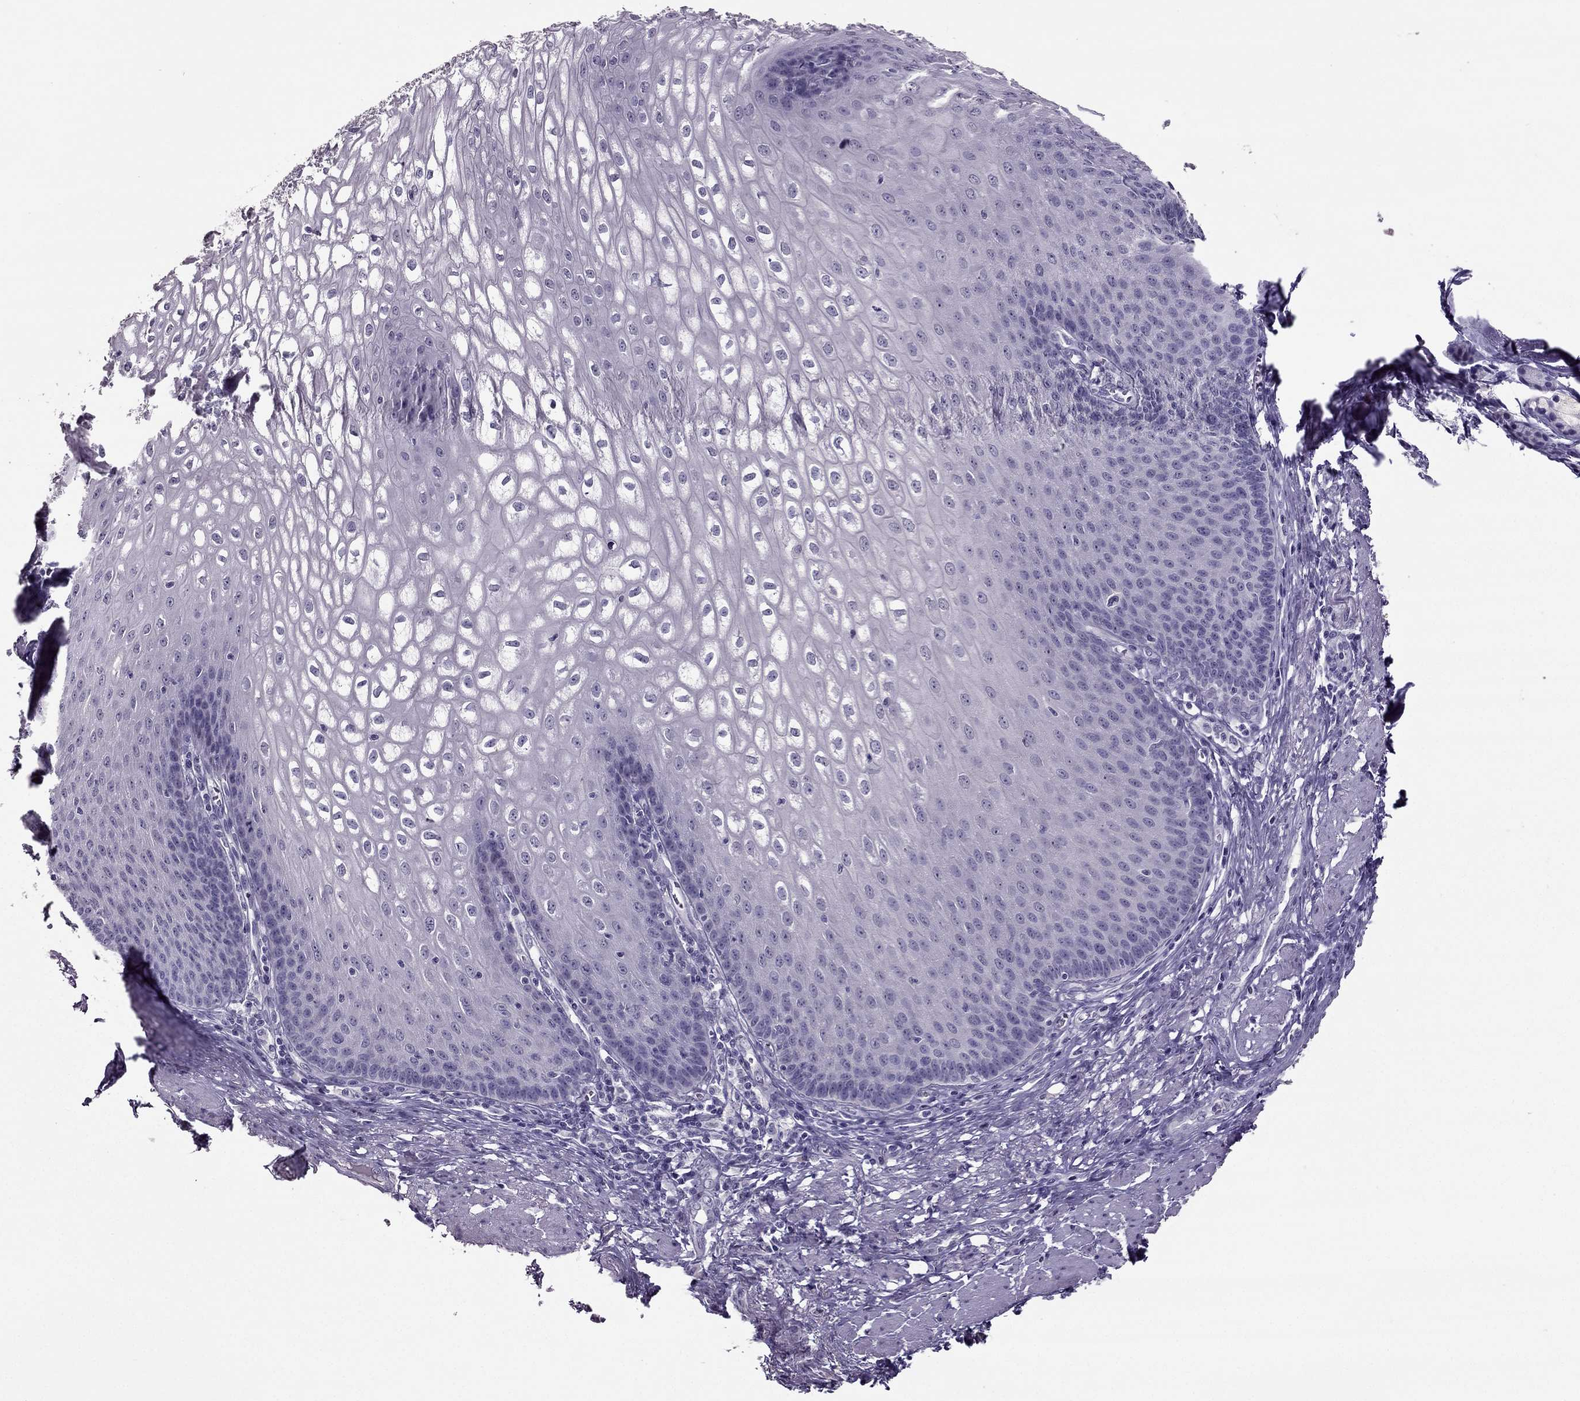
{"staining": {"intensity": "negative", "quantity": "none", "location": "none"}, "tissue": "esophagus", "cell_type": "Squamous epithelial cells", "image_type": "normal", "snomed": [{"axis": "morphology", "description": "Normal tissue, NOS"}, {"axis": "topography", "description": "Esophagus"}], "caption": "The micrograph exhibits no significant expression in squamous epithelial cells of esophagus.", "gene": "RHO", "patient": {"sex": "male", "age": 58}}